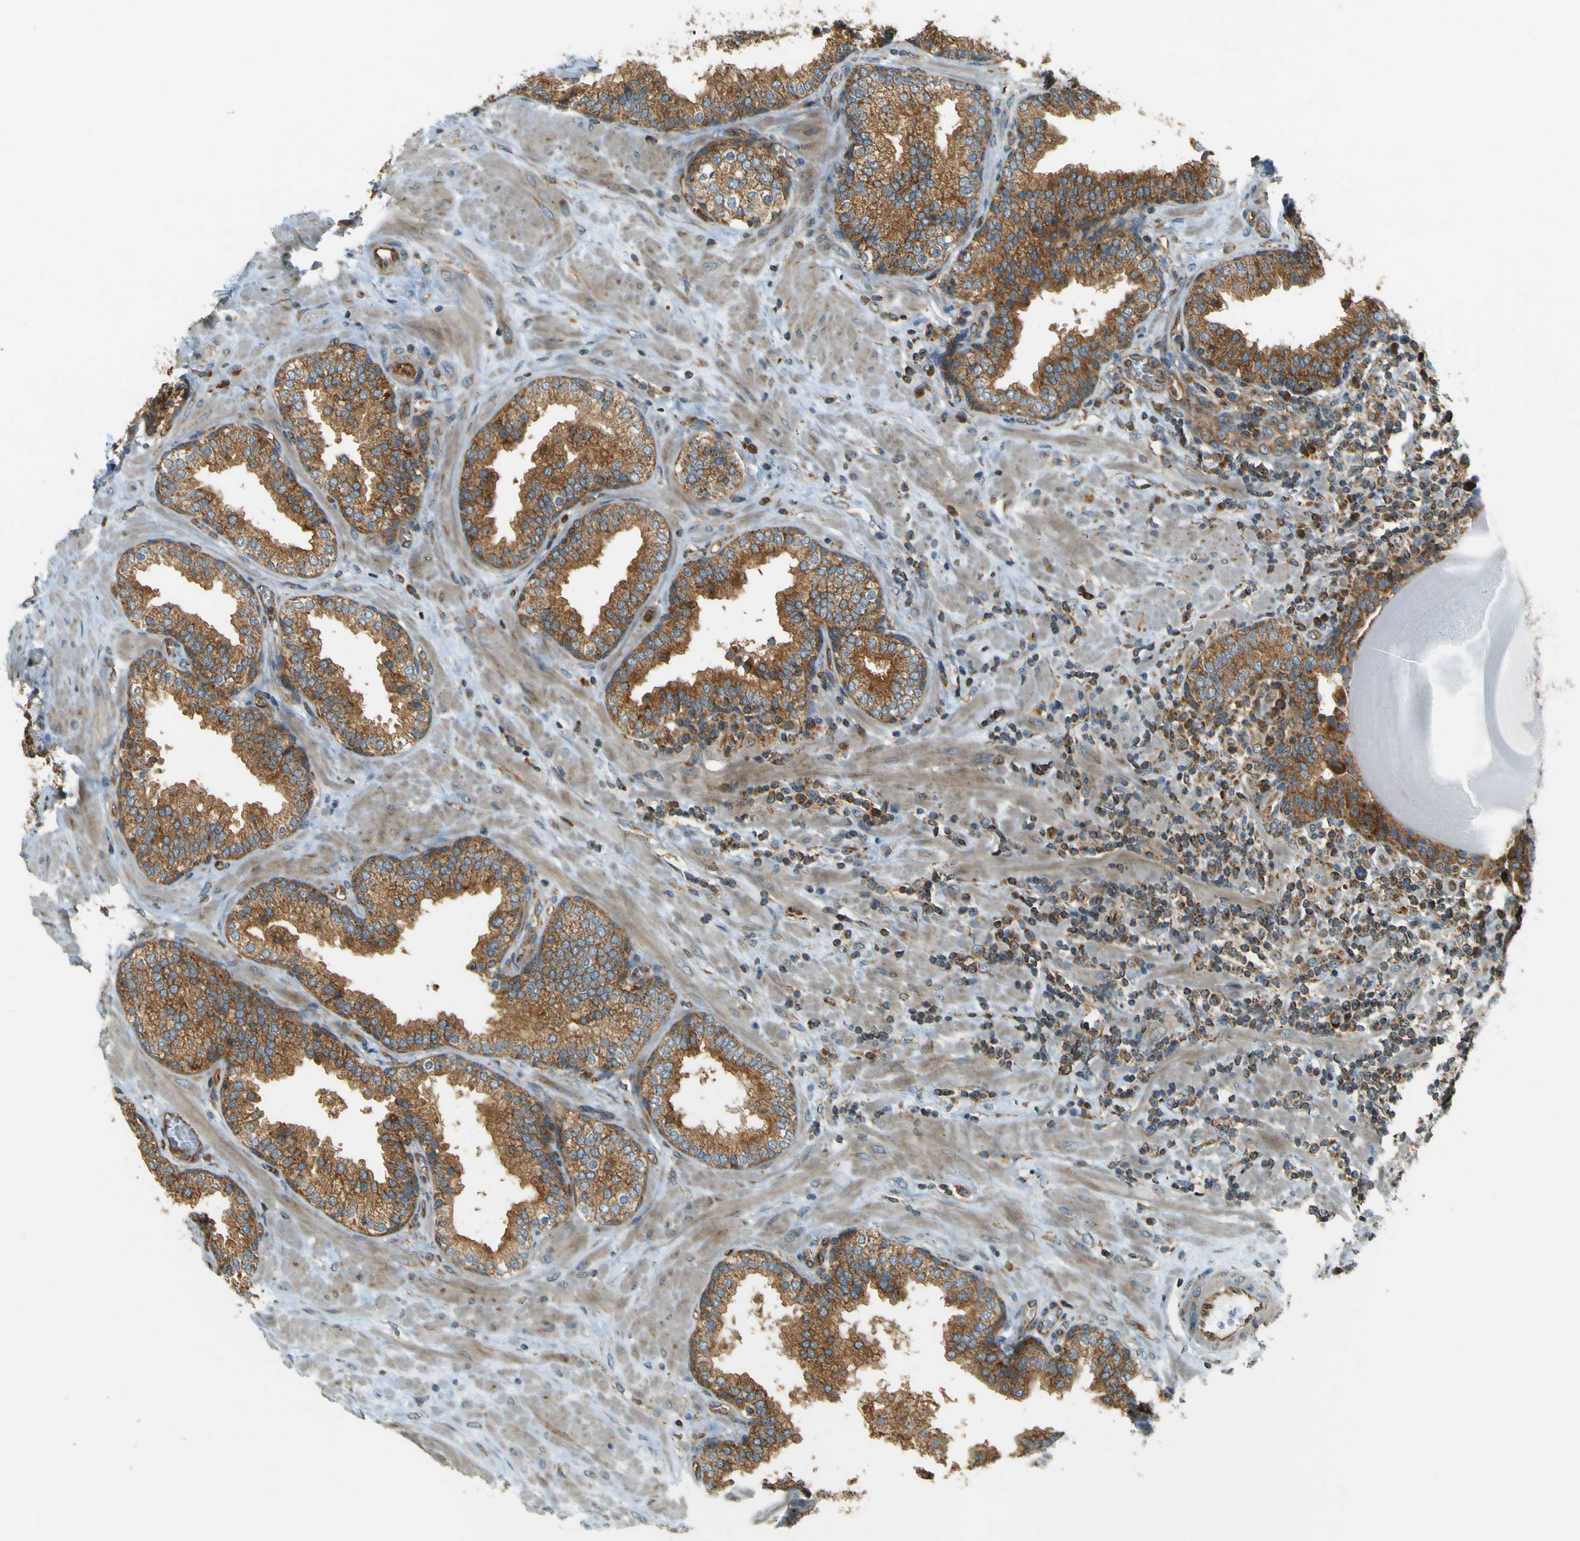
{"staining": {"intensity": "moderate", "quantity": ">75%", "location": "cytoplasmic/membranous"}, "tissue": "prostate", "cell_type": "Glandular cells", "image_type": "normal", "snomed": [{"axis": "morphology", "description": "Normal tissue, NOS"}, {"axis": "topography", "description": "Prostate"}], "caption": "Immunohistochemistry (IHC) histopathology image of normal prostate: prostate stained using immunohistochemistry displays medium levels of moderate protein expression localized specifically in the cytoplasmic/membranous of glandular cells, appearing as a cytoplasmic/membranous brown color.", "gene": "DNAJC5", "patient": {"sex": "male", "age": 51}}